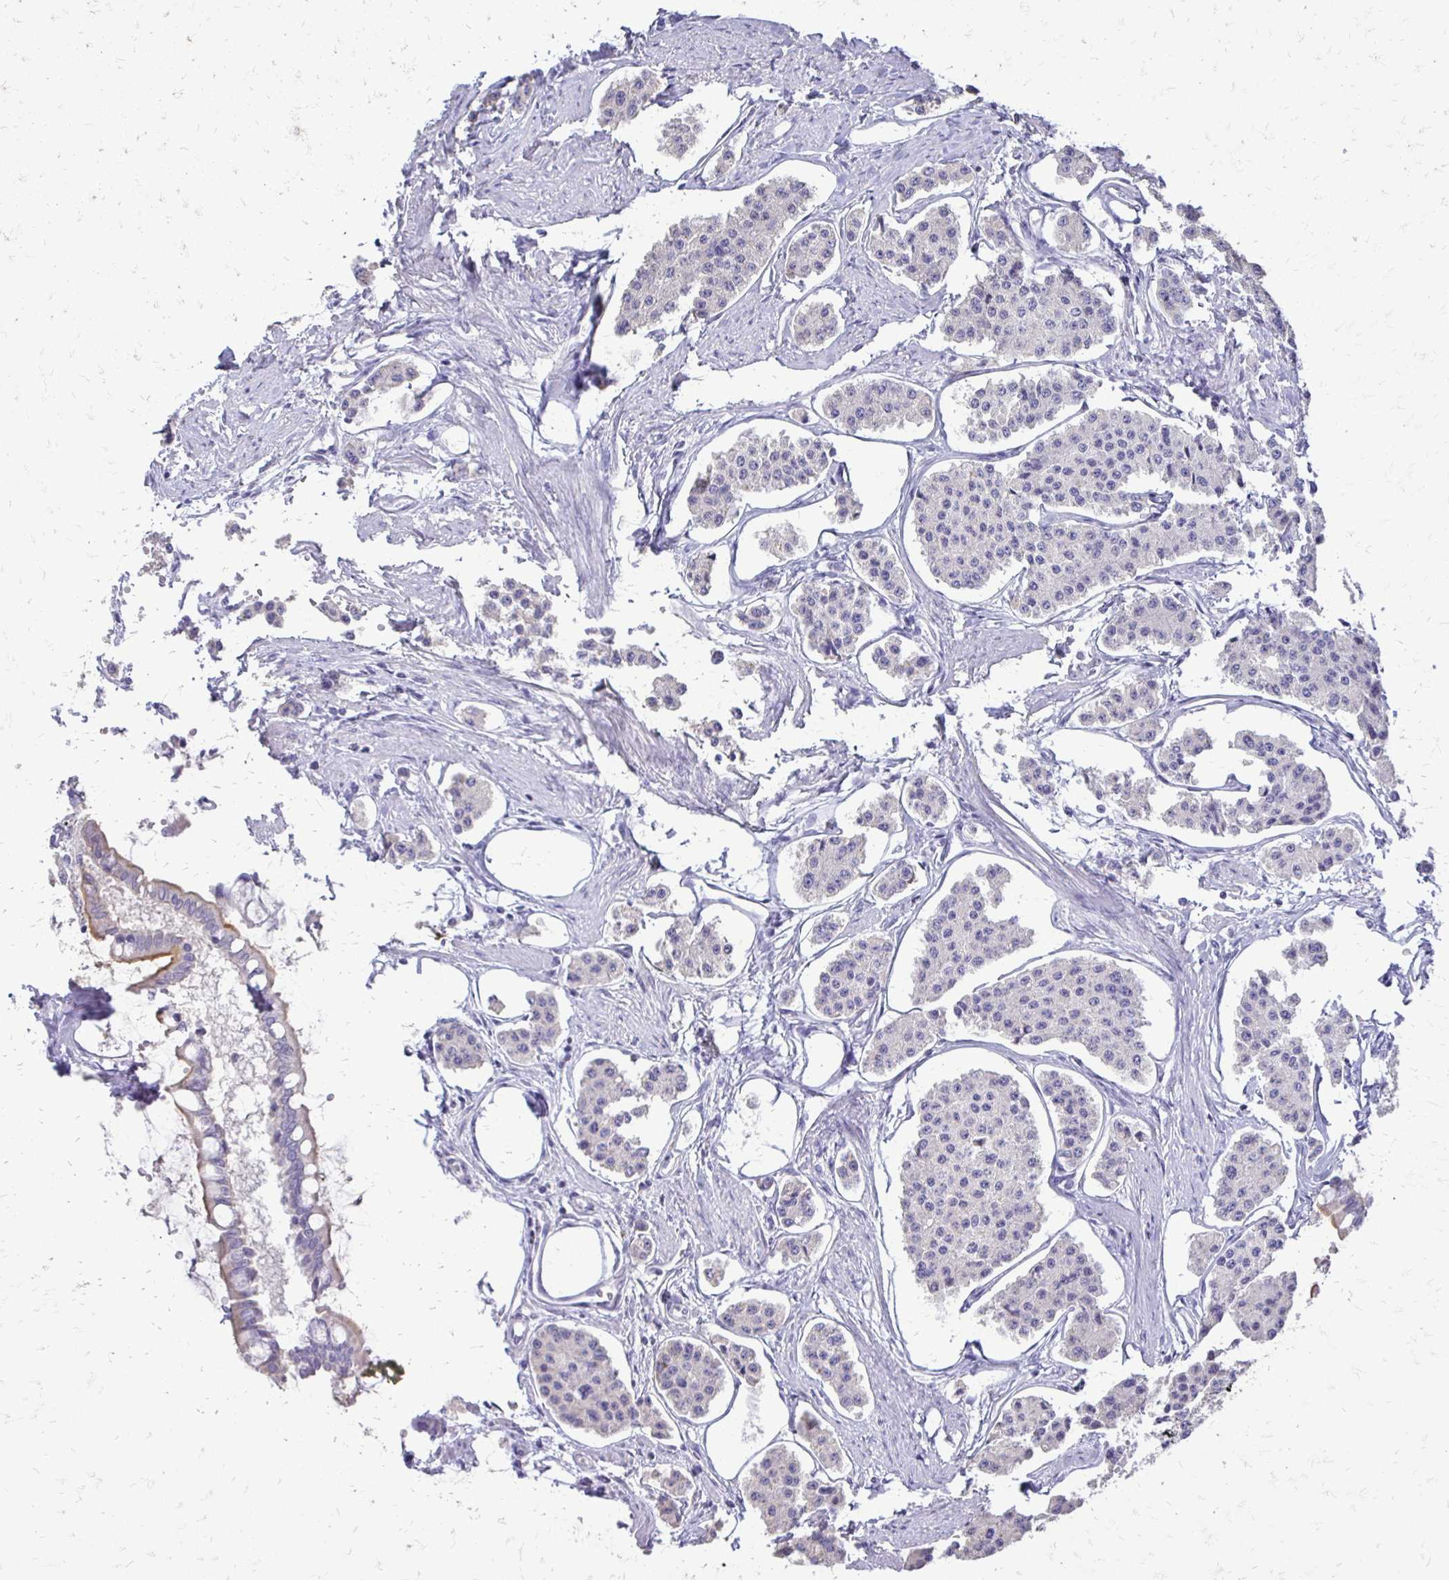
{"staining": {"intensity": "negative", "quantity": "none", "location": "none"}, "tissue": "carcinoid", "cell_type": "Tumor cells", "image_type": "cancer", "snomed": [{"axis": "morphology", "description": "Carcinoid, malignant, NOS"}, {"axis": "topography", "description": "Small intestine"}], "caption": "Malignant carcinoid was stained to show a protein in brown. There is no significant positivity in tumor cells. Brightfield microscopy of IHC stained with DAB (3,3'-diaminobenzidine) (brown) and hematoxylin (blue), captured at high magnification.", "gene": "ALPG", "patient": {"sex": "female", "age": 65}}